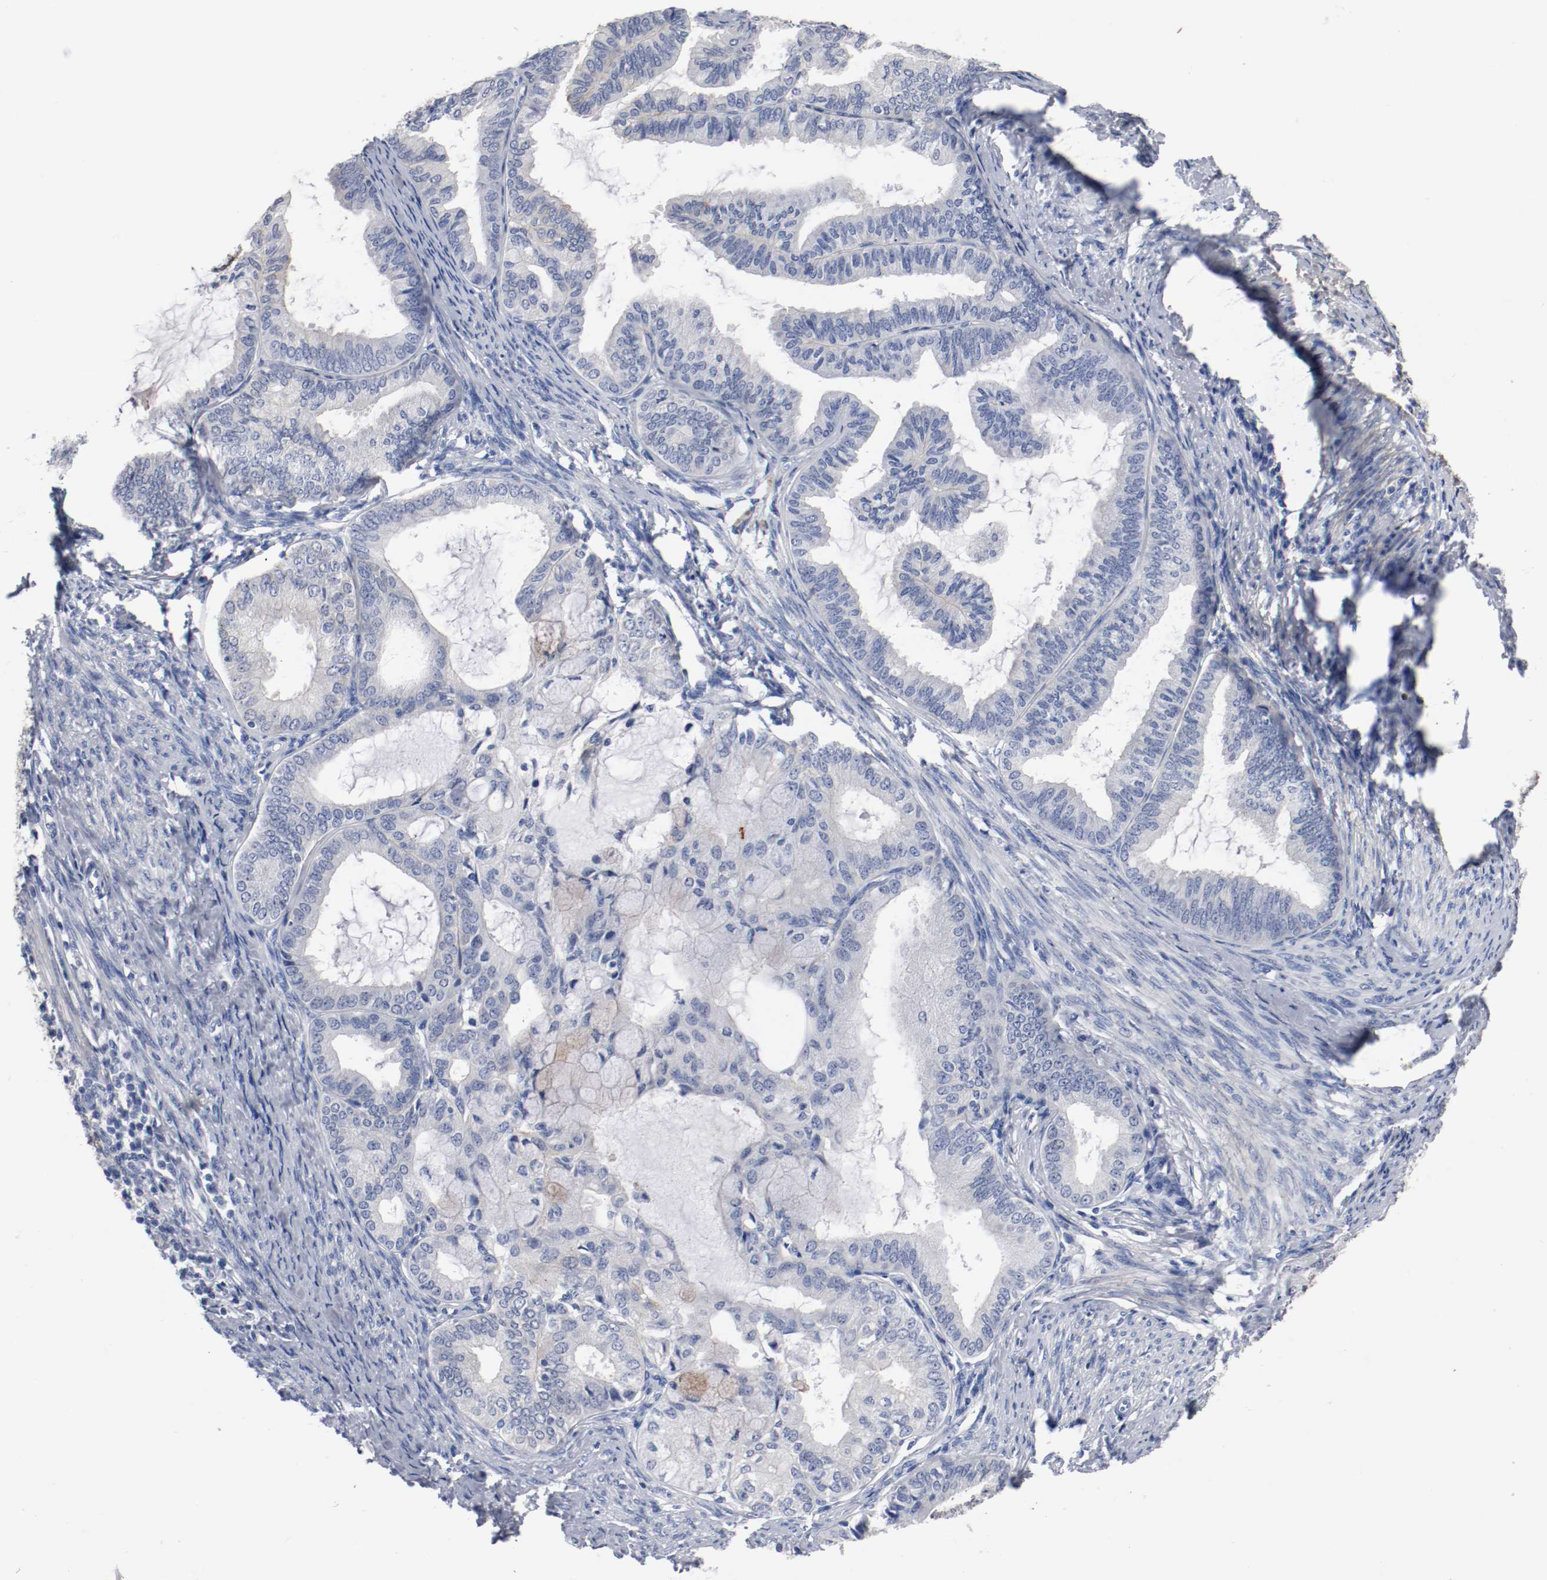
{"staining": {"intensity": "weak", "quantity": "<25%", "location": "cytoplasmic/membranous"}, "tissue": "endometrial cancer", "cell_type": "Tumor cells", "image_type": "cancer", "snomed": [{"axis": "morphology", "description": "Adenocarcinoma, NOS"}, {"axis": "topography", "description": "Endometrium"}], "caption": "A photomicrograph of endometrial adenocarcinoma stained for a protein shows no brown staining in tumor cells.", "gene": "TNC", "patient": {"sex": "female", "age": 86}}